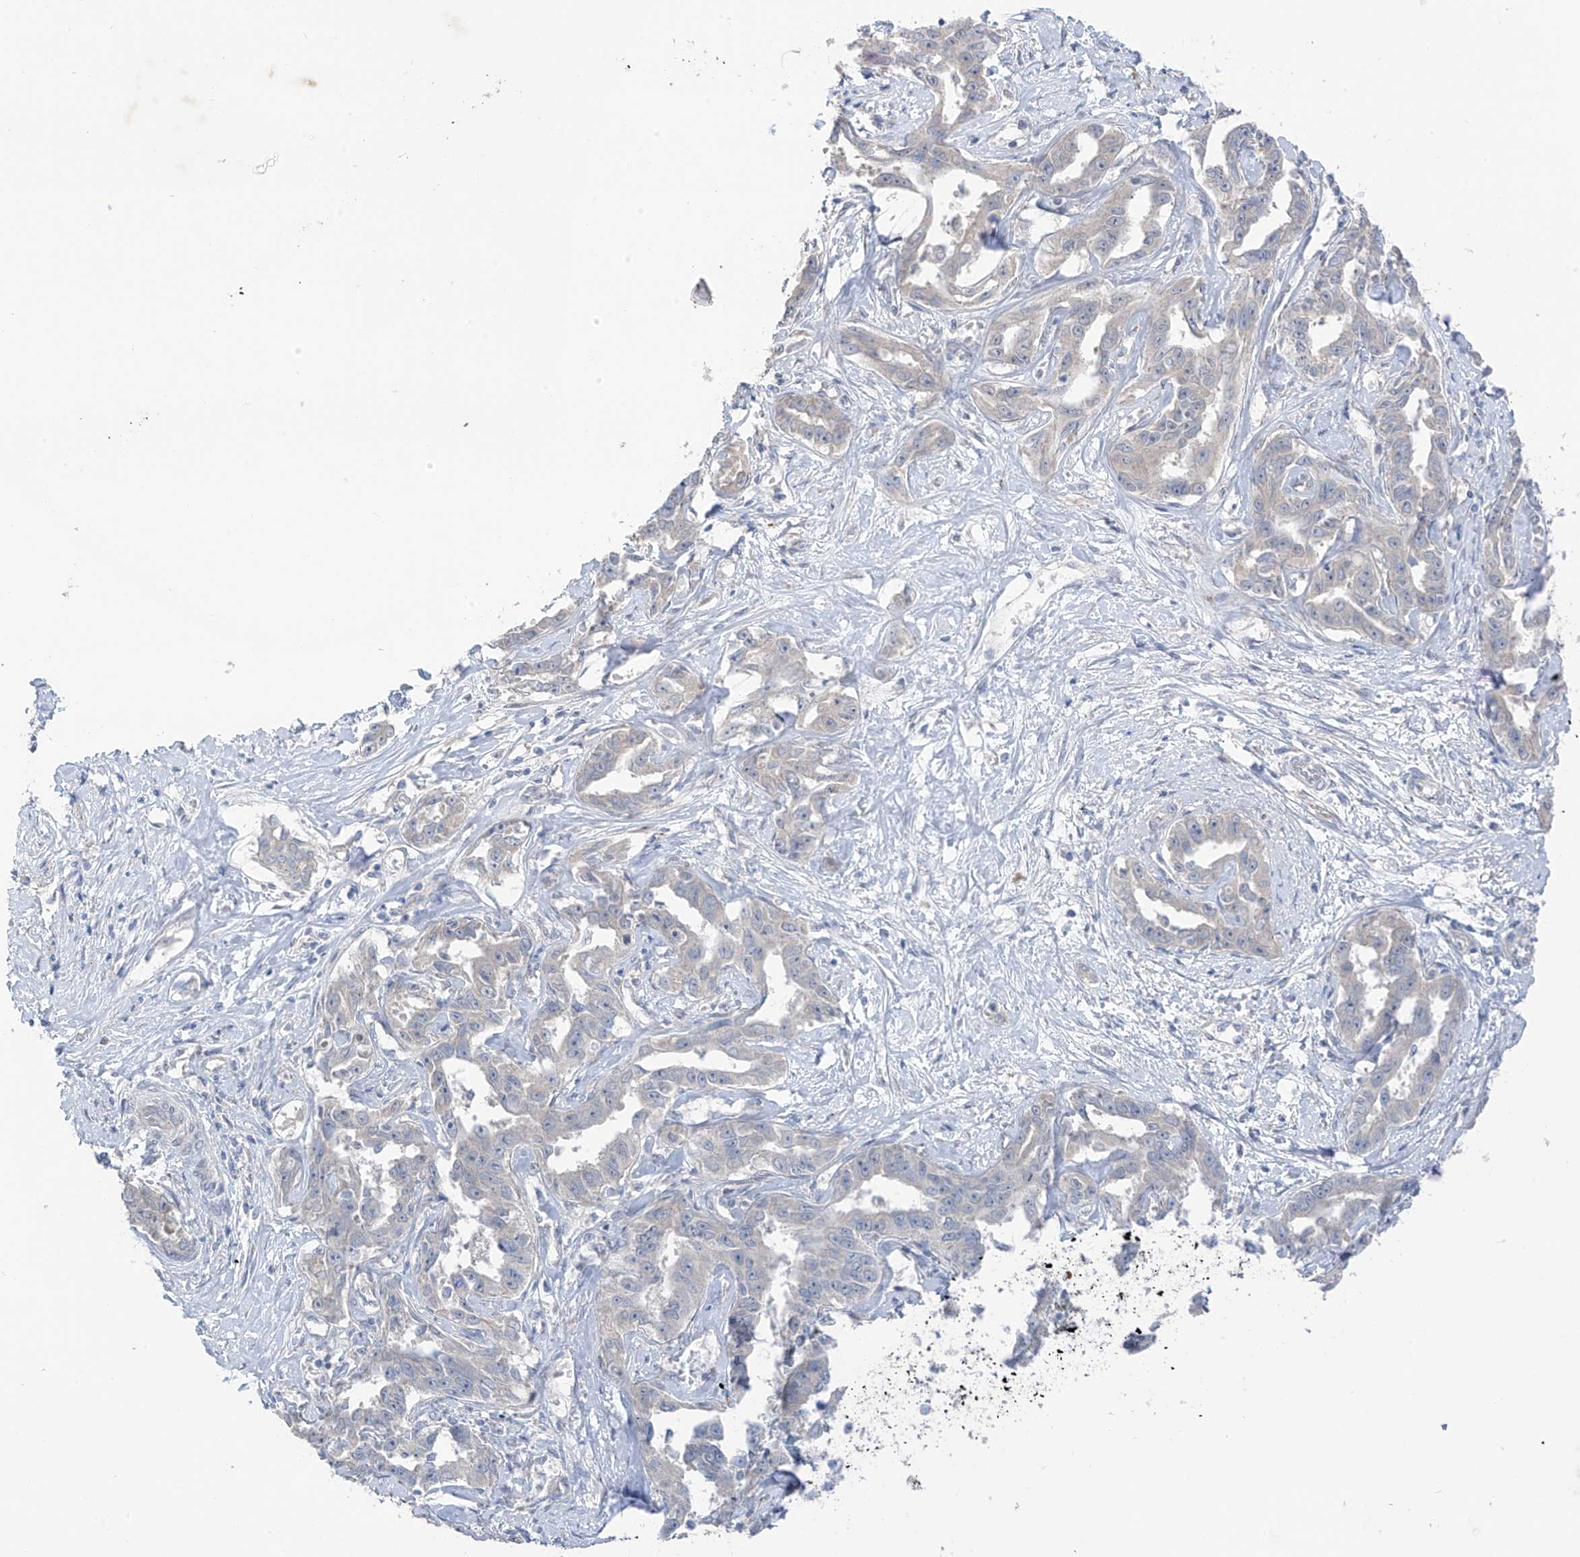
{"staining": {"intensity": "negative", "quantity": "none", "location": "none"}, "tissue": "liver cancer", "cell_type": "Tumor cells", "image_type": "cancer", "snomed": [{"axis": "morphology", "description": "Cholangiocarcinoma"}, {"axis": "topography", "description": "Liver"}], "caption": "An image of human liver cancer (cholangiocarcinoma) is negative for staining in tumor cells.", "gene": "NALCN", "patient": {"sex": "male", "age": 59}}